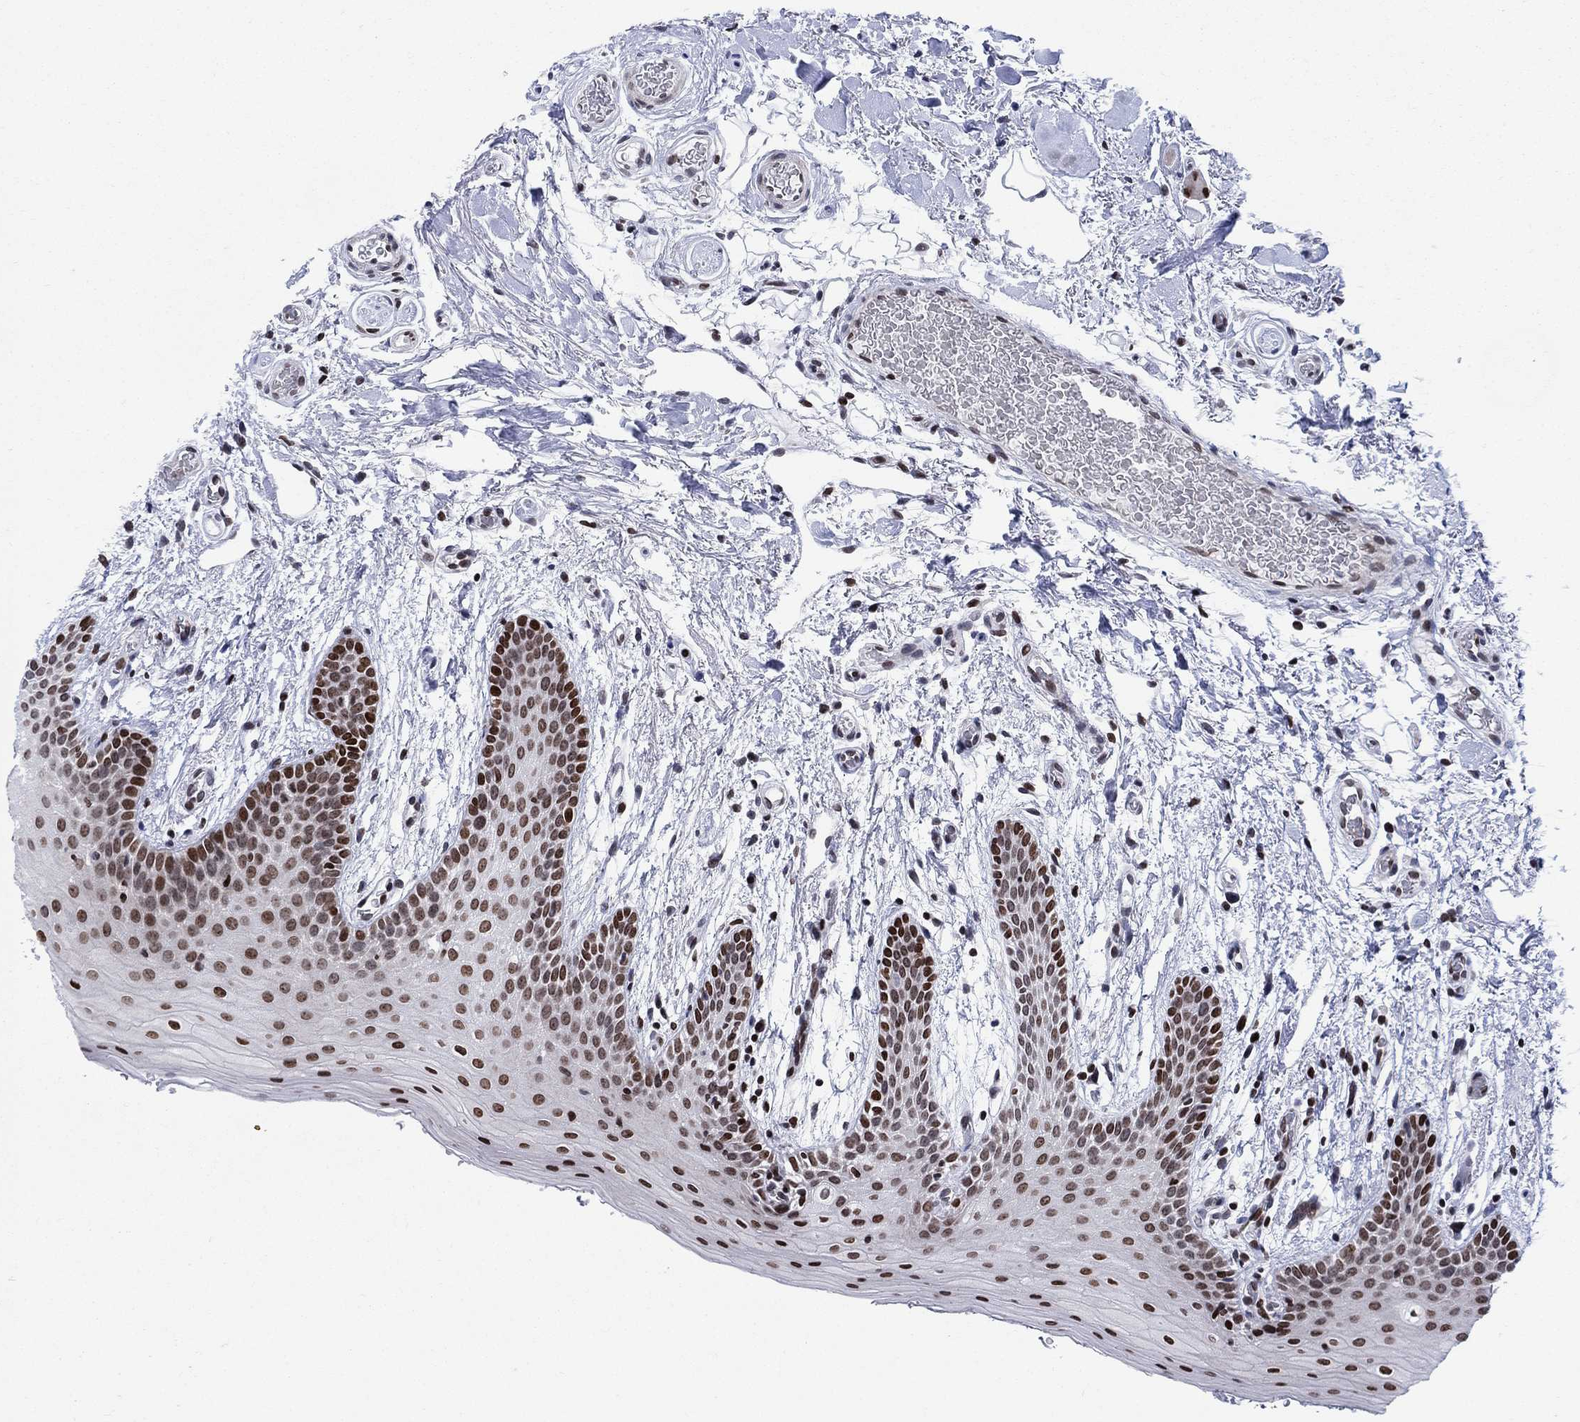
{"staining": {"intensity": "strong", "quantity": "25%-75%", "location": "nuclear"}, "tissue": "oral mucosa", "cell_type": "Squamous epithelial cells", "image_type": "normal", "snomed": [{"axis": "morphology", "description": "Normal tissue, NOS"}, {"axis": "topography", "description": "Oral tissue"}, {"axis": "topography", "description": "Tounge, NOS"}], "caption": "Strong nuclear expression for a protein is appreciated in about 25%-75% of squamous epithelial cells of unremarkable oral mucosa using immunohistochemistry (IHC).", "gene": "HMGA1", "patient": {"sex": "female", "age": 86}}